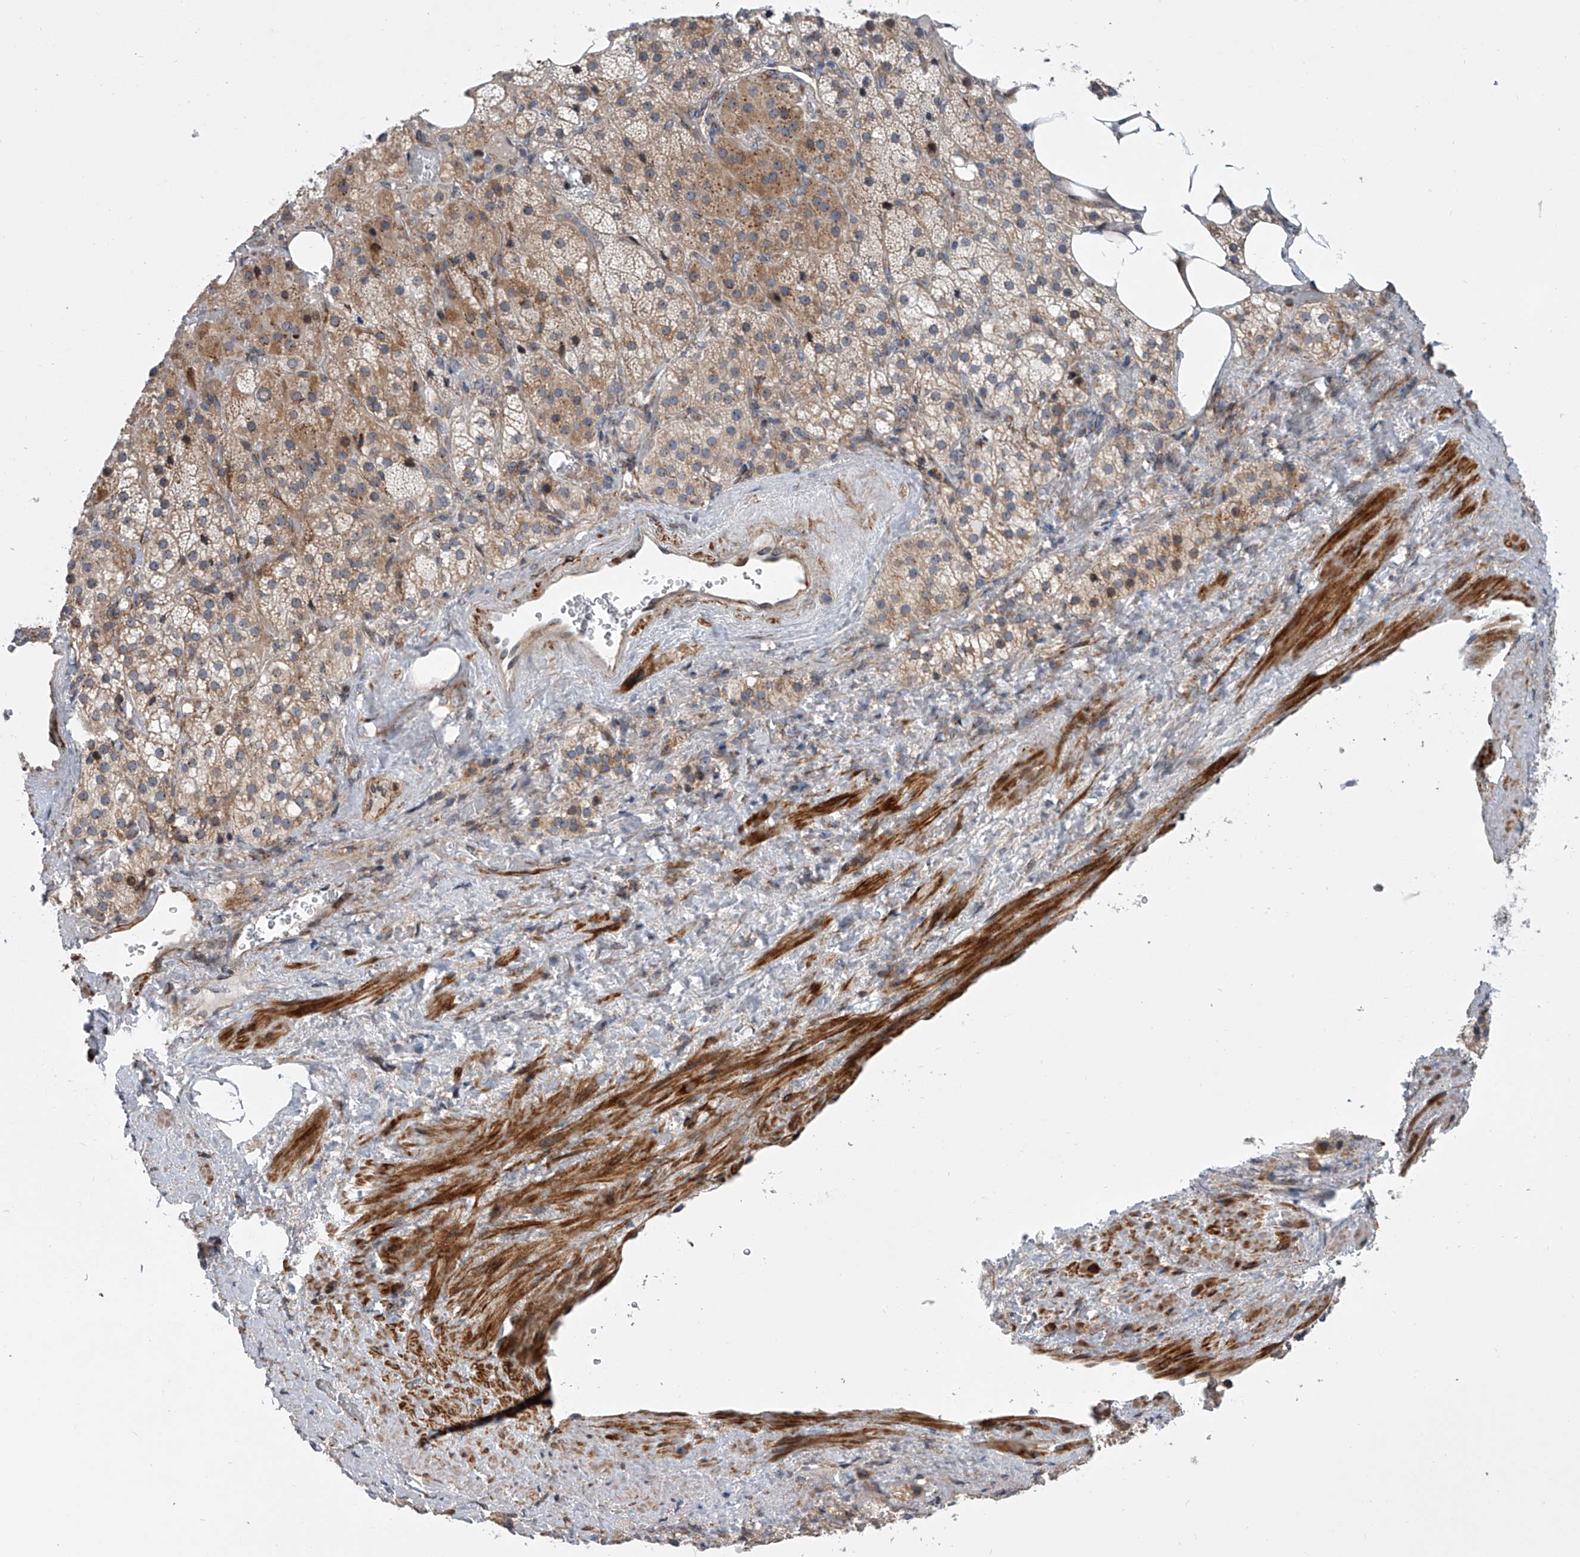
{"staining": {"intensity": "moderate", "quantity": ">75%", "location": "cytoplasmic/membranous"}, "tissue": "adrenal gland", "cell_type": "Glandular cells", "image_type": "normal", "snomed": [{"axis": "morphology", "description": "Normal tissue, NOS"}, {"axis": "topography", "description": "Adrenal gland"}], "caption": "DAB immunohistochemical staining of unremarkable human adrenal gland reveals moderate cytoplasmic/membranous protein positivity in about >75% of glandular cells.", "gene": "DLGAP2", "patient": {"sex": "female", "age": 59}}